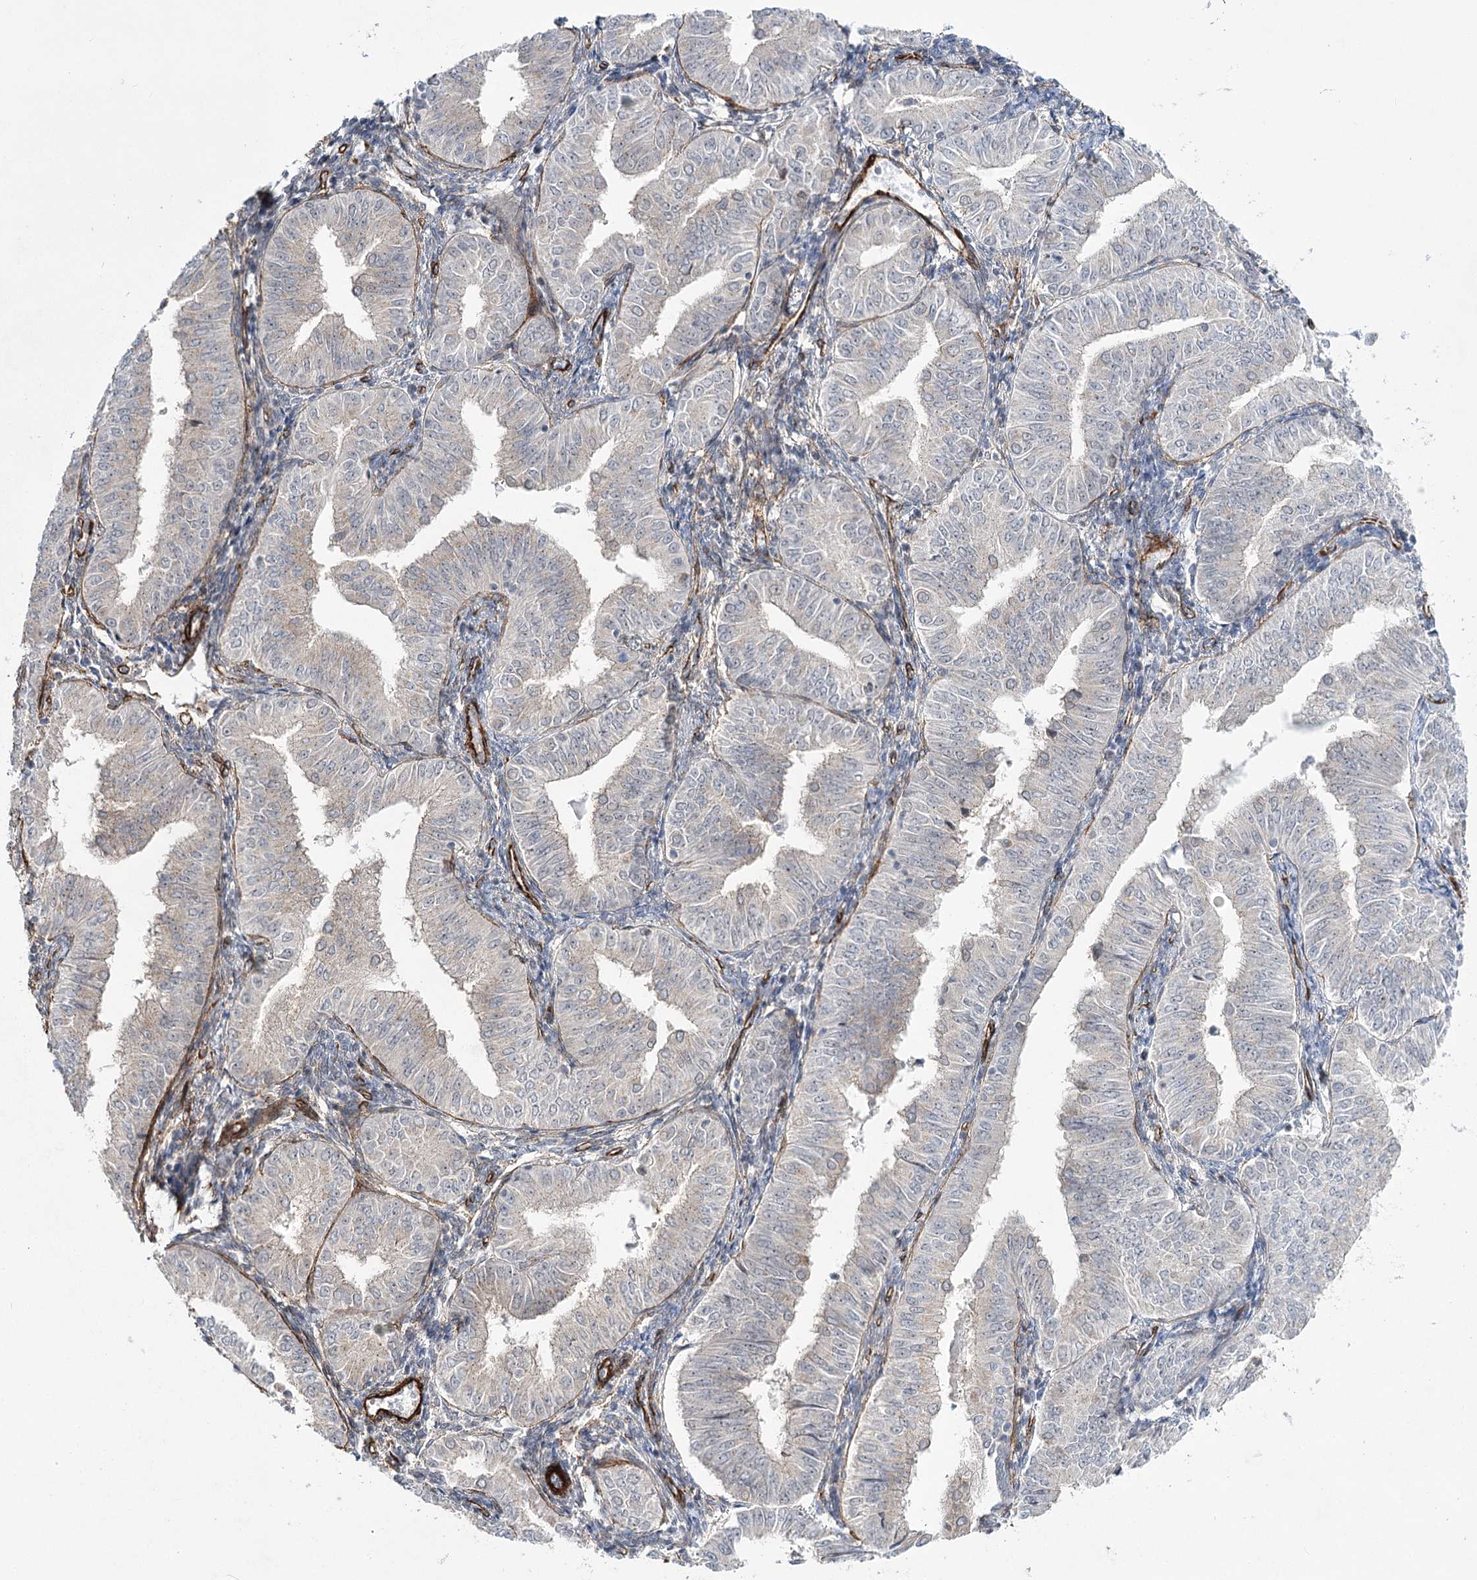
{"staining": {"intensity": "weak", "quantity": "<25%", "location": "cytoplasmic/membranous"}, "tissue": "endometrial cancer", "cell_type": "Tumor cells", "image_type": "cancer", "snomed": [{"axis": "morphology", "description": "Normal tissue, NOS"}, {"axis": "morphology", "description": "Adenocarcinoma, NOS"}, {"axis": "topography", "description": "Endometrium"}], "caption": "Tumor cells are negative for brown protein staining in endometrial adenocarcinoma.", "gene": "CWF19L1", "patient": {"sex": "female", "age": 53}}